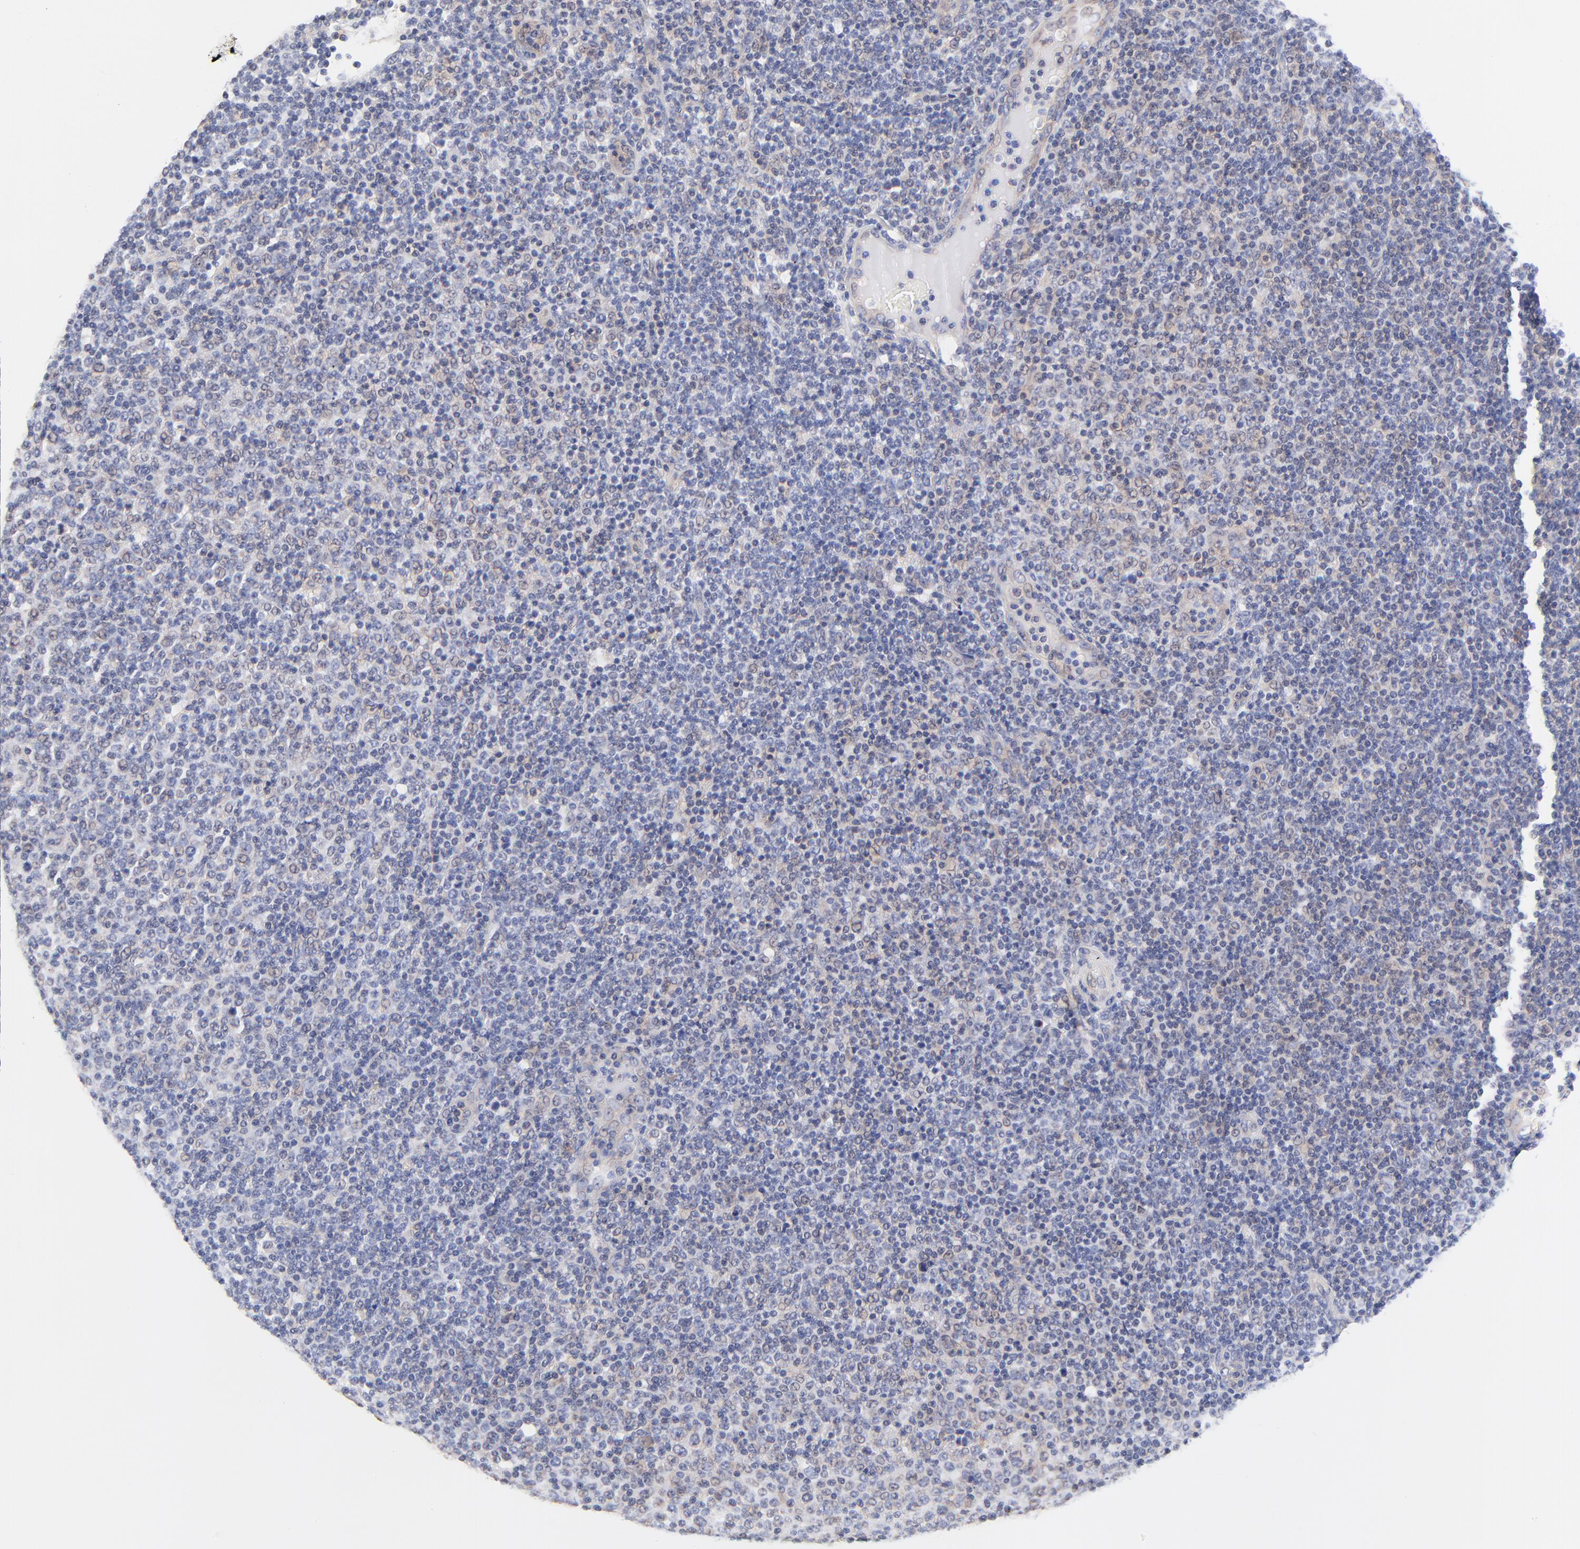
{"staining": {"intensity": "negative", "quantity": "none", "location": "none"}, "tissue": "lymphoma", "cell_type": "Tumor cells", "image_type": "cancer", "snomed": [{"axis": "morphology", "description": "Malignant lymphoma, non-Hodgkin's type, Low grade"}, {"axis": "topography", "description": "Lymph node"}], "caption": "Immunohistochemical staining of human lymphoma demonstrates no significant expression in tumor cells.", "gene": "PTK7", "patient": {"sex": "male", "age": 70}}